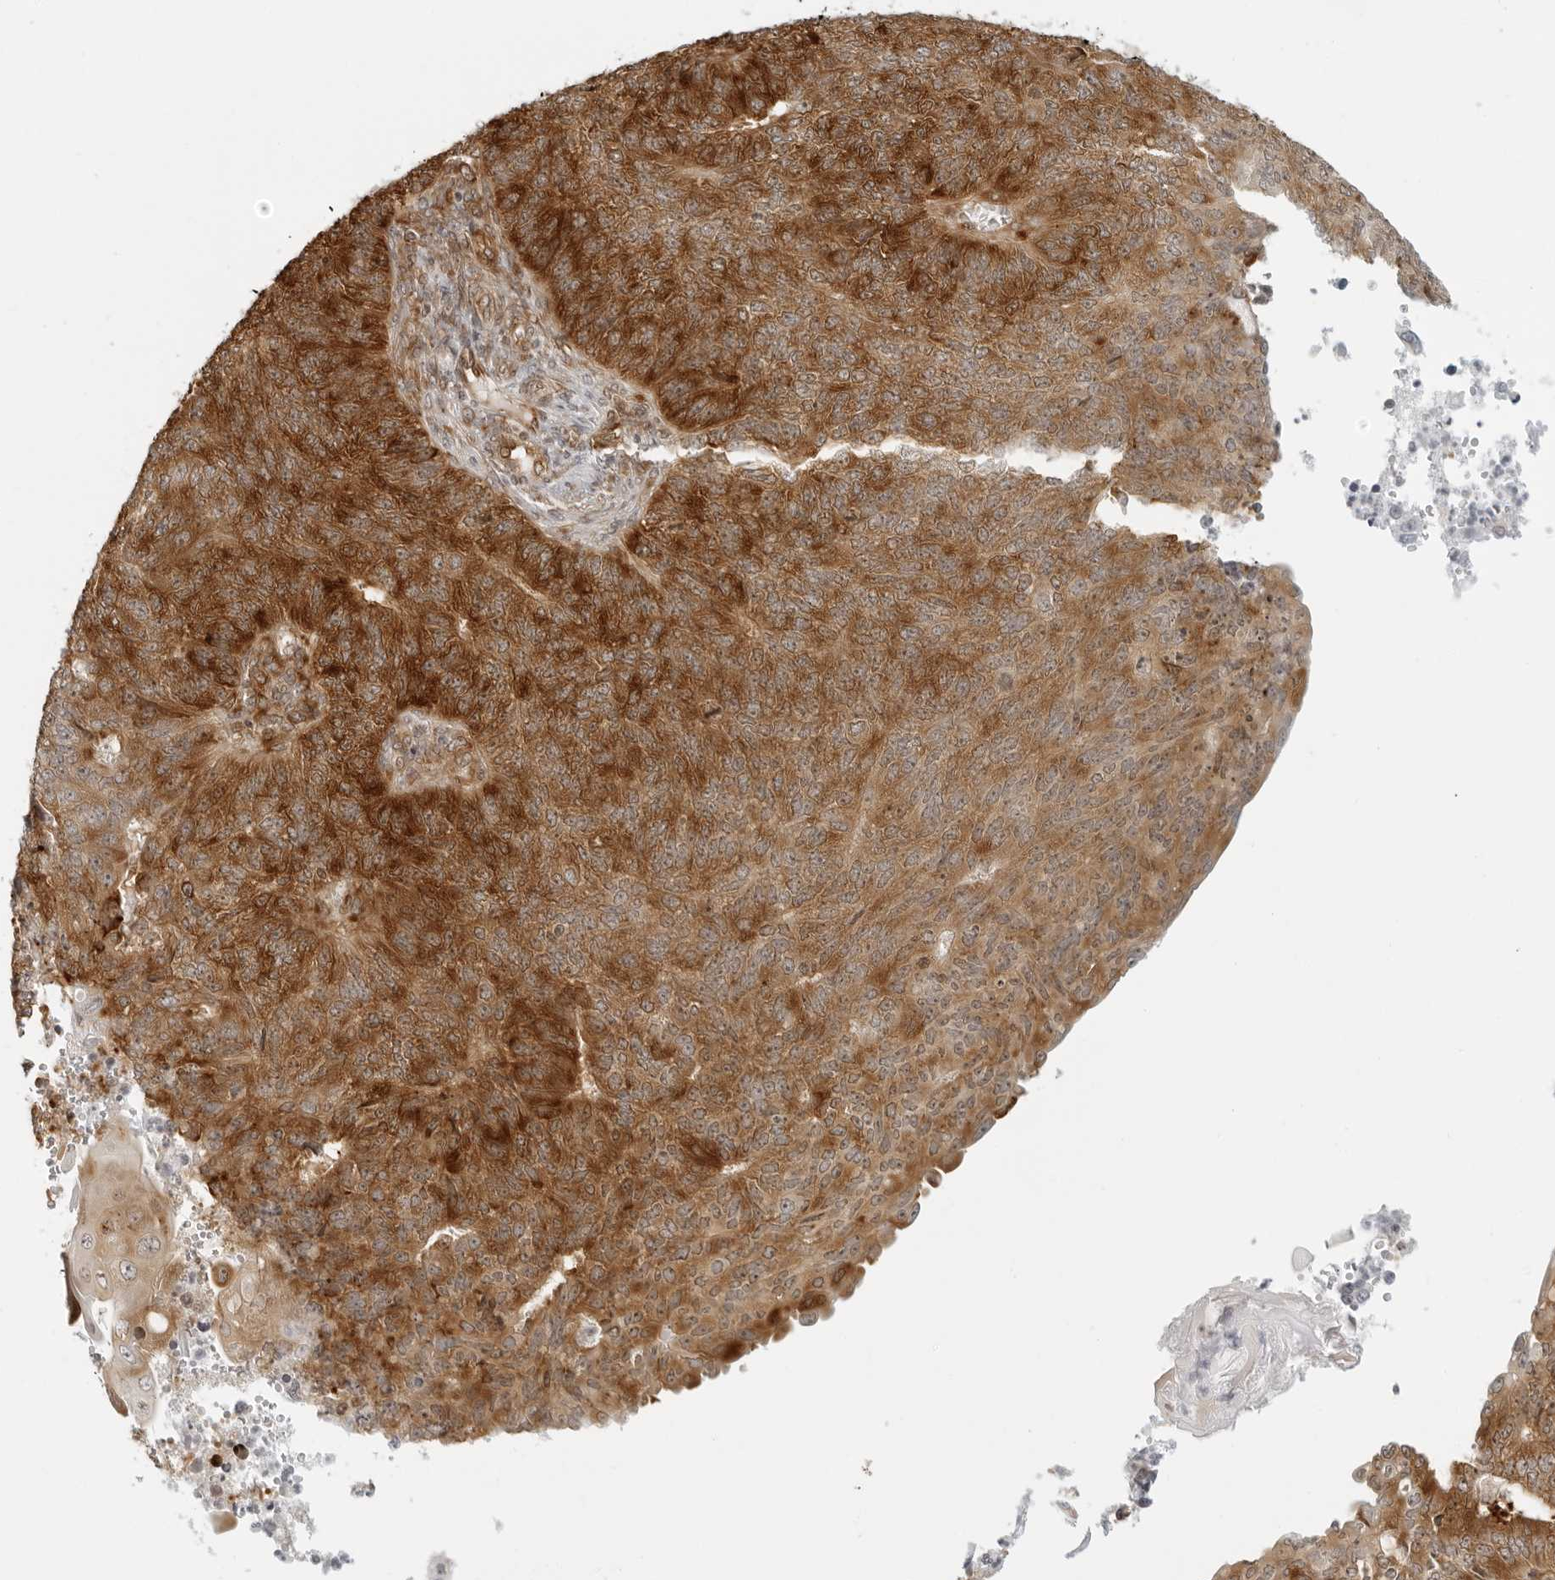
{"staining": {"intensity": "strong", "quantity": ">75%", "location": "cytoplasmic/membranous"}, "tissue": "endometrial cancer", "cell_type": "Tumor cells", "image_type": "cancer", "snomed": [{"axis": "morphology", "description": "Adenocarcinoma, NOS"}, {"axis": "topography", "description": "Endometrium"}], "caption": "IHC (DAB) staining of human endometrial cancer demonstrates strong cytoplasmic/membranous protein expression in approximately >75% of tumor cells.", "gene": "EIF4G1", "patient": {"sex": "female", "age": 32}}